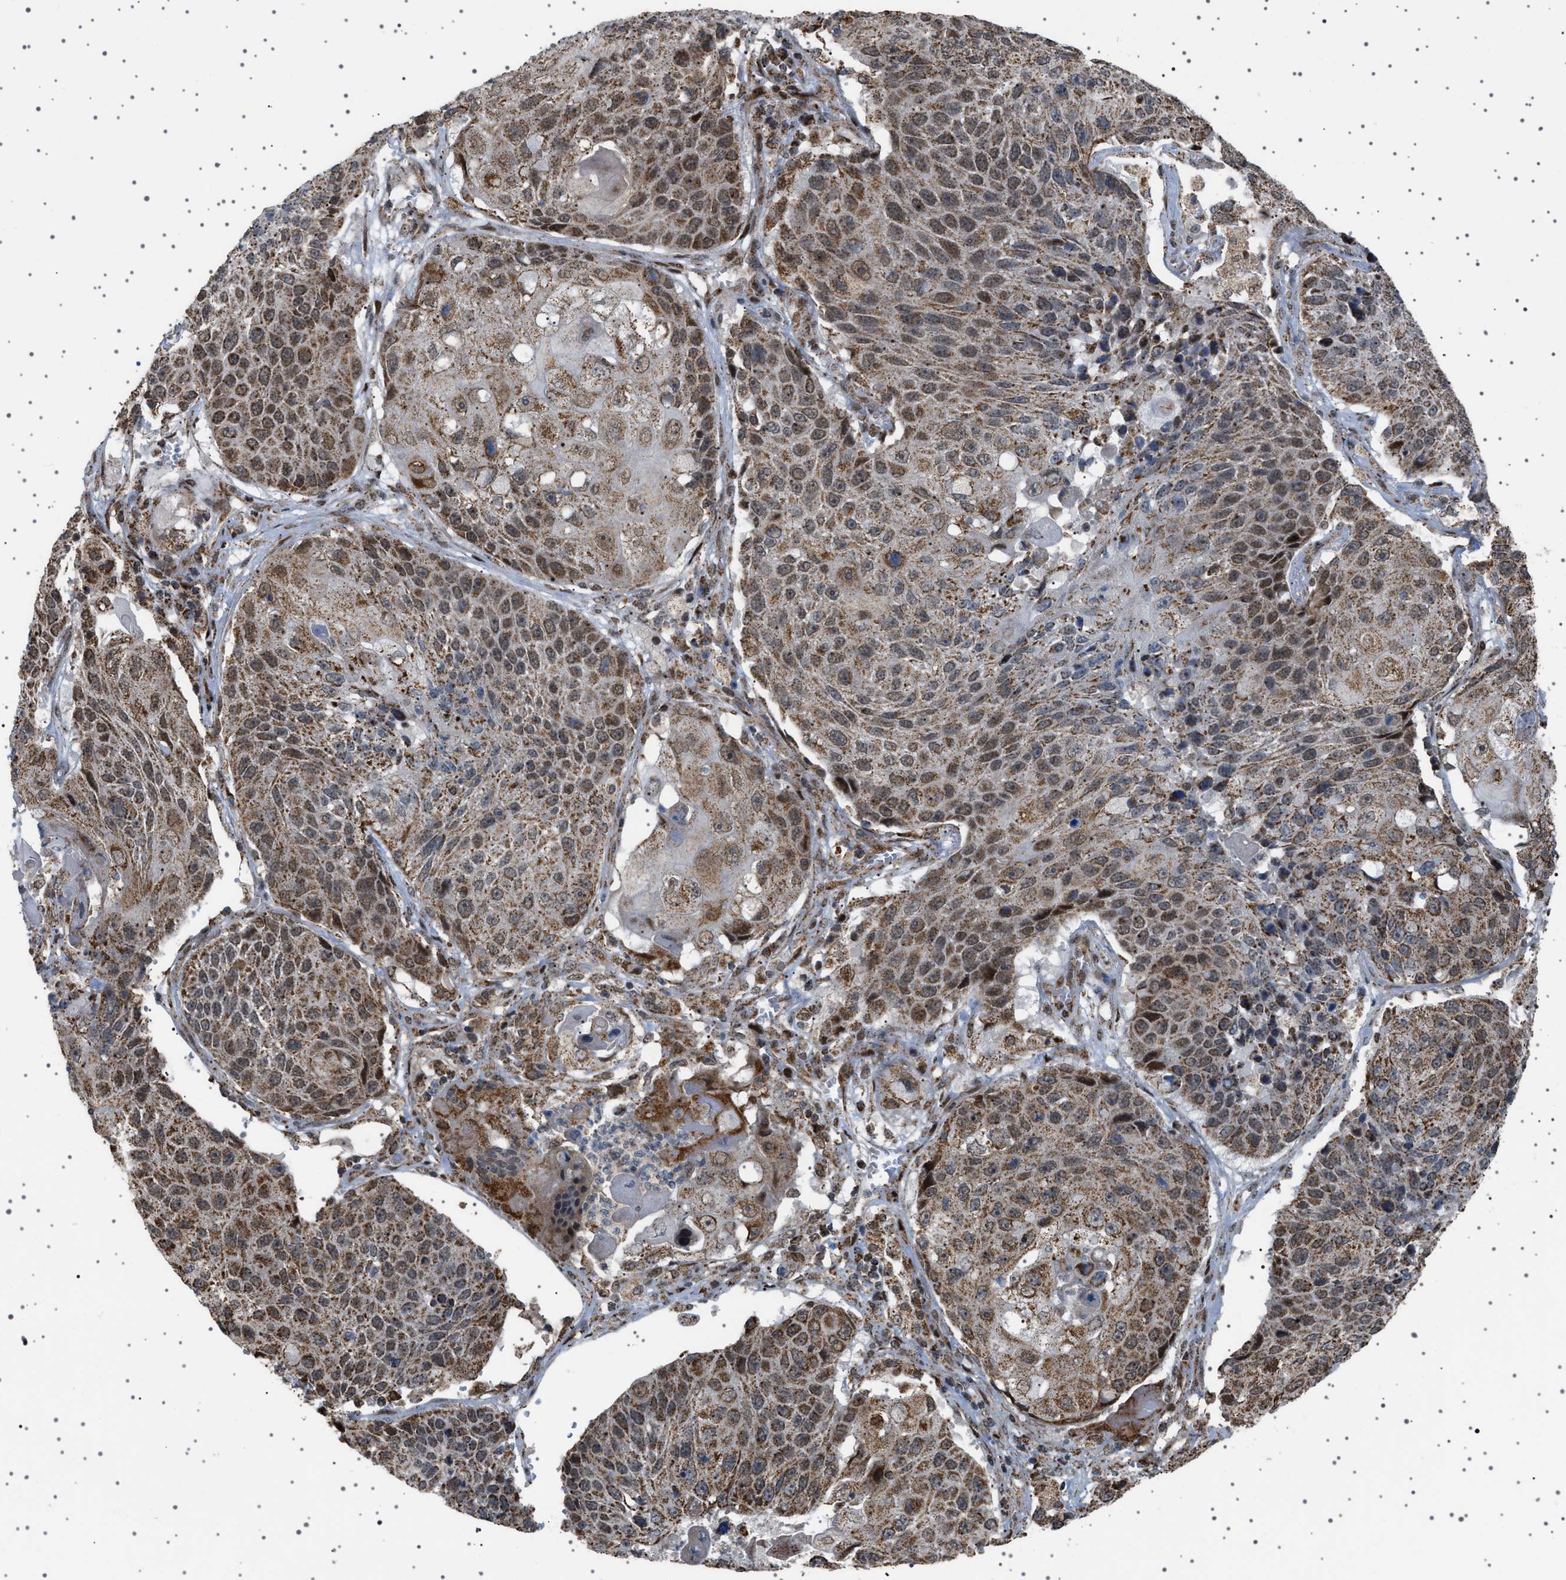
{"staining": {"intensity": "moderate", "quantity": ">75%", "location": "cytoplasmic/membranous,nuclear"}, "tissue": "lung cancer", "cell_type": "Tumor cells", "image_type": "cancer", "snomed": [{"axis": "morphology", "description": "Squamous cell carcinoma, NOS"}, {"axis": "topography", "description": "Lung"}], "caption": "Squamous cell carcinoma (lung) stained for a protein (brown) demonstrates moderate cytoplasmic/membranous and nuclear positive staining in about >75% of tumor cells.", "gene": "MELK", "patient": {"sex": "male", "age": 61}}